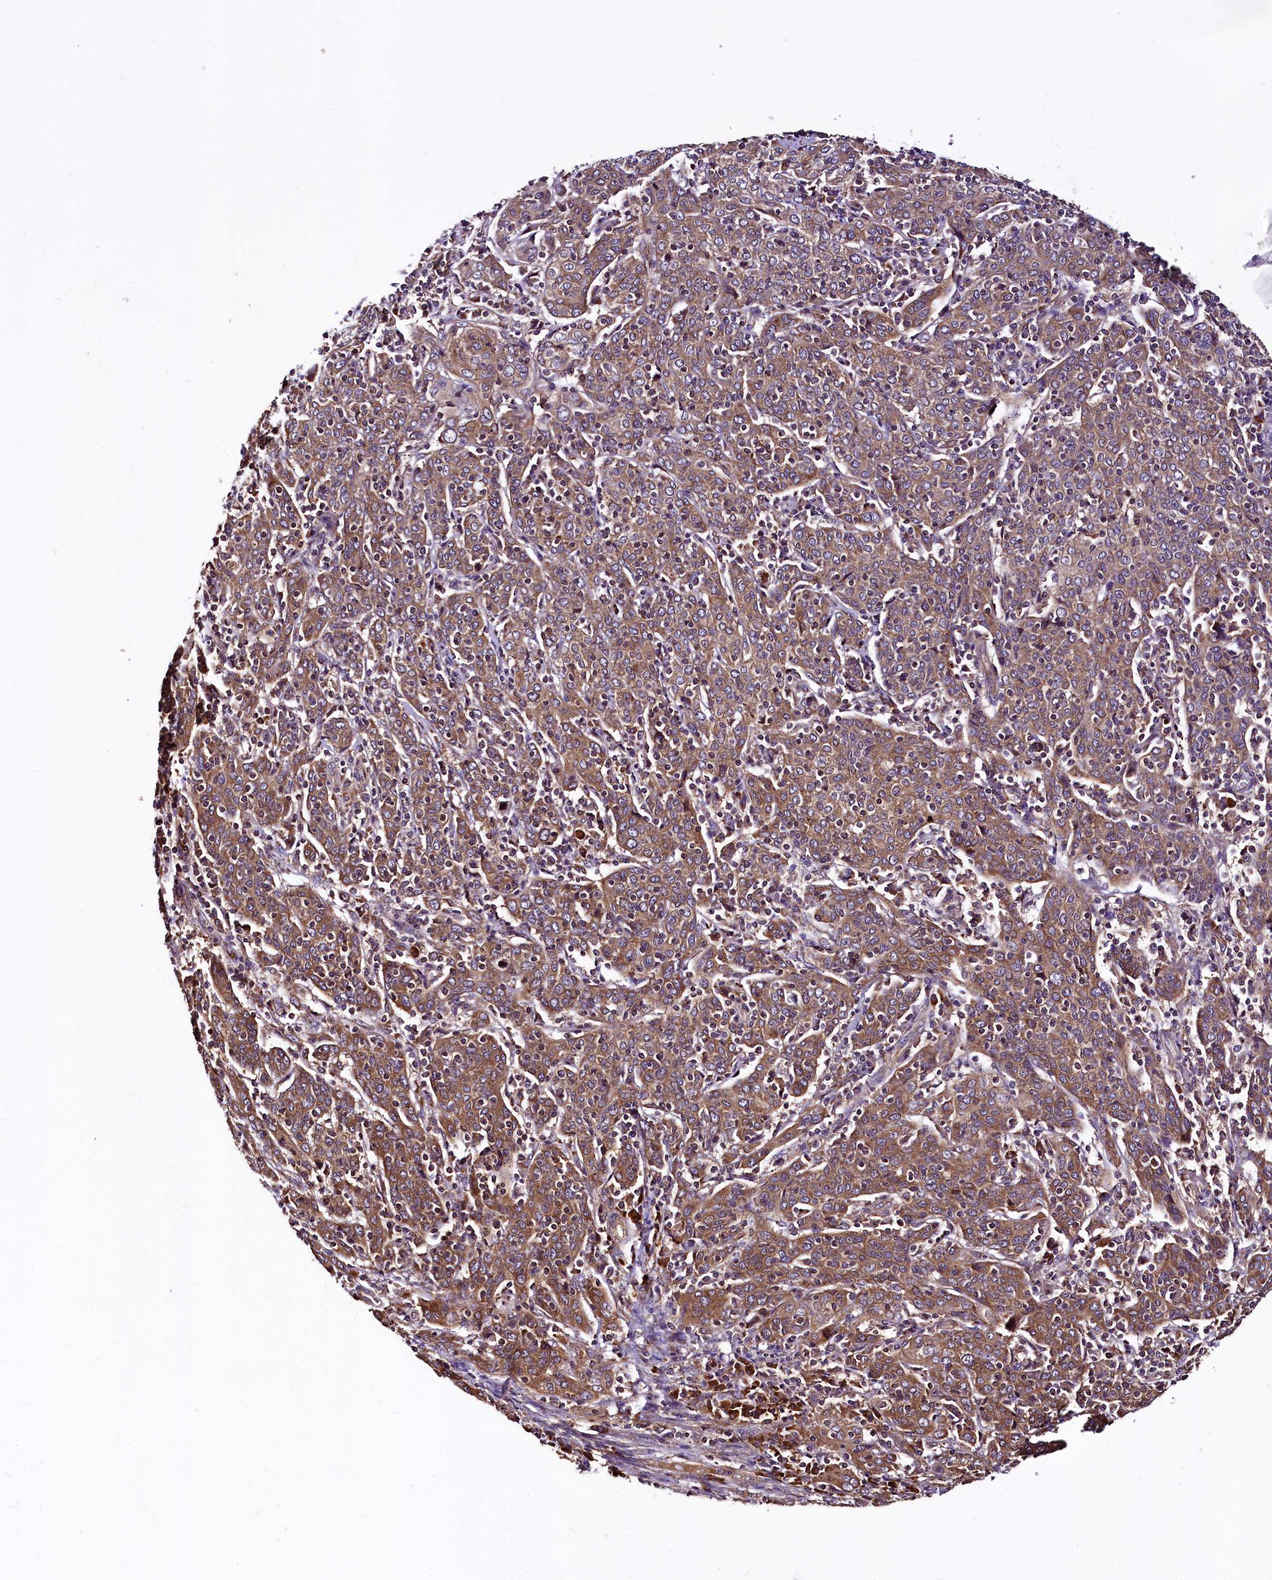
{"staining": {"intensity": "moderate", "quantity": ">75%", "location": "cytoplasmic/membranous"}, "tissue": "cervical cancer", "cell_type": "Tumor cells", "image_type": "cancer", "snomed": [{"axis": "morphology", "description": "Squamous cell carcinoma, NOS"}, {"axis": "topography", "description": "Cervix"}], "caption": "Immunohistochemistry (IHC) of human cervical squamous cell carcinoma demonstrates medium levels of moderate cytoplasmic/membranous expression in about >75% of tumor cells.", "gene": "LRSAM1", "patient": {"sex": "female", "age": 67}}